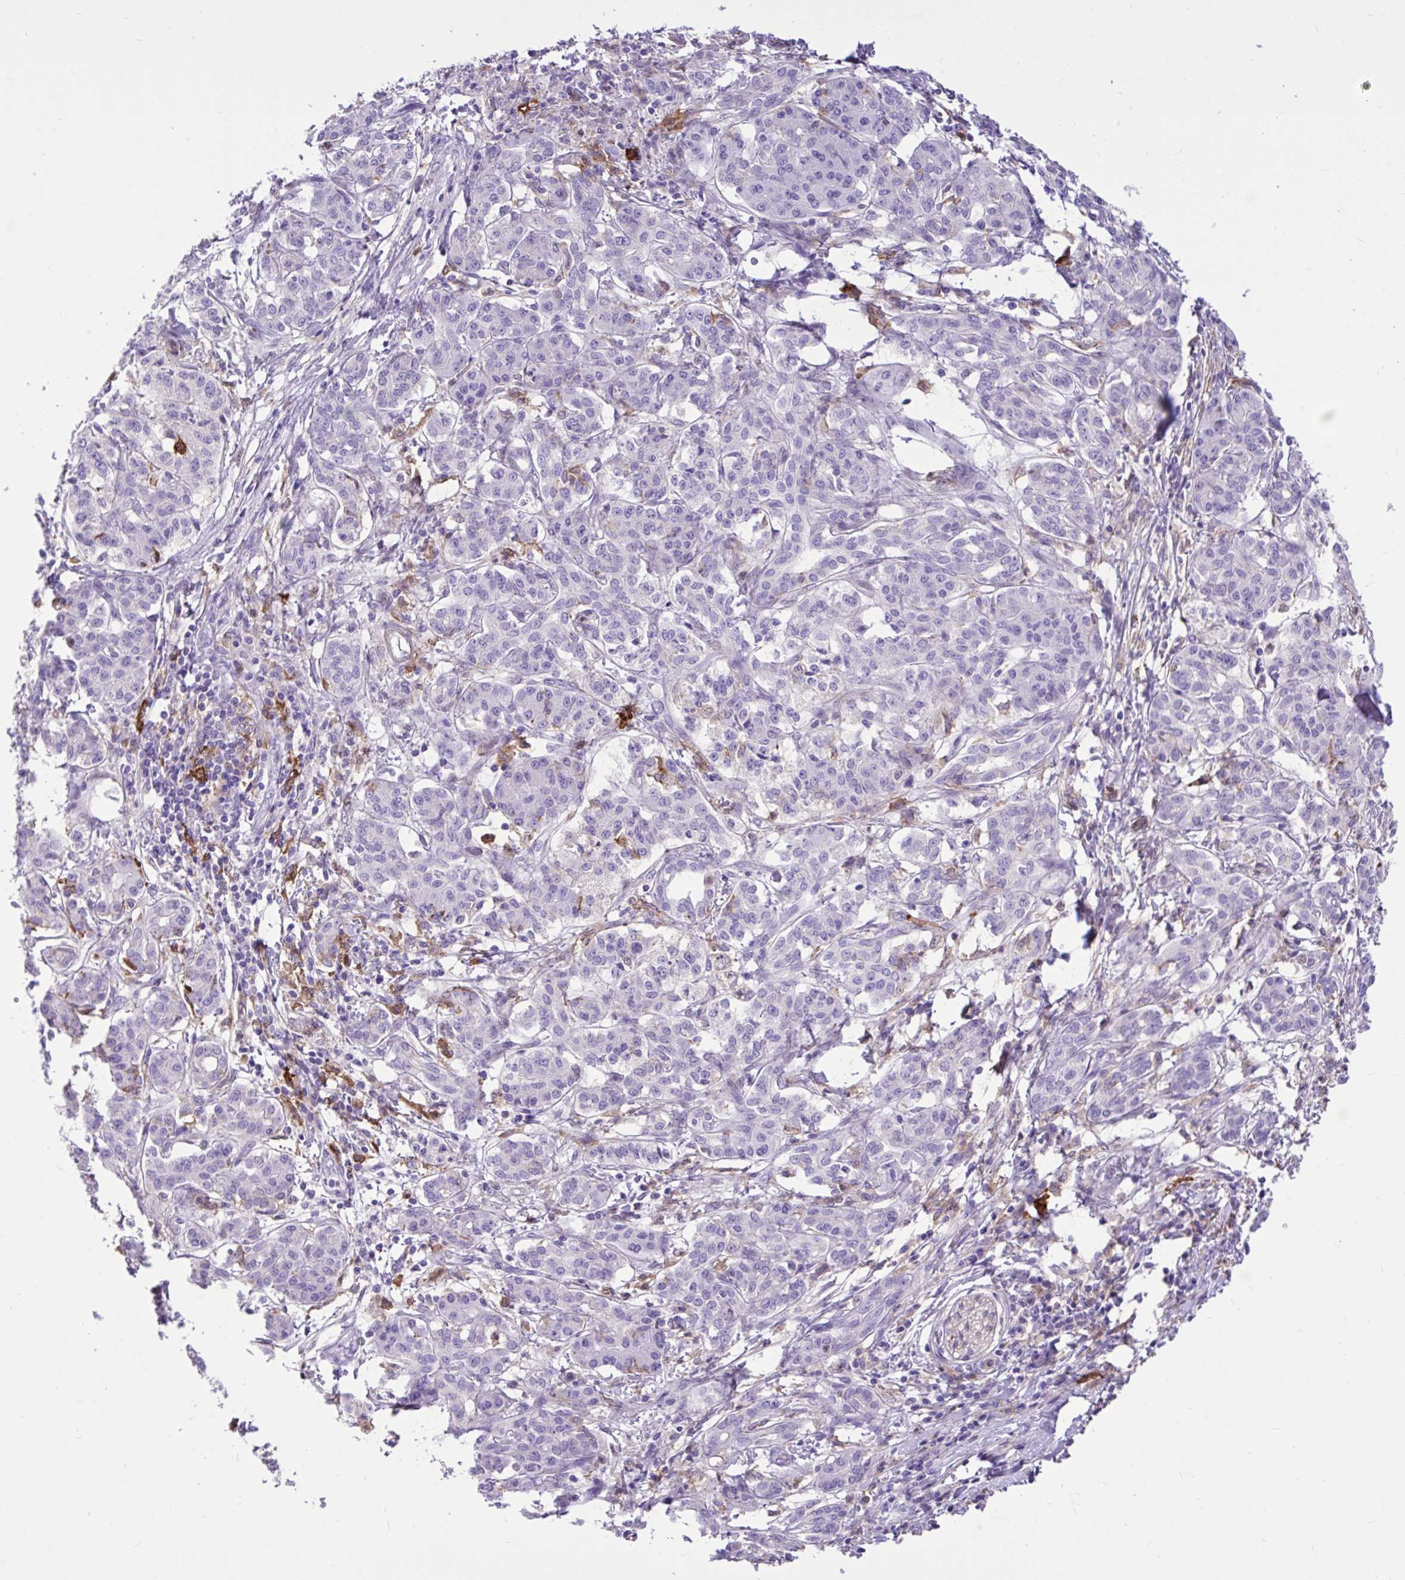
{"staining": {"intensity": "negative", "quantity": "none", "location": "none"}, "tissue": "pancreatic cancer", "cell_type": "Tumor cells", "image_type": "cancer", "snomed": [{"axis": "morphology", "description": "Adenocarcinoma, NOS"}, {"axis": "topography", "description": "Pancreas"}], "caption": "A high-resolution histopathology image shows IHC staining of pancreatic adenocarcinoma, which exhibits no significant staining in tumor cells. Nuclei are stained in blue.", "gene": "TLR7", "patient": {"sex": "male", "age": 58}}